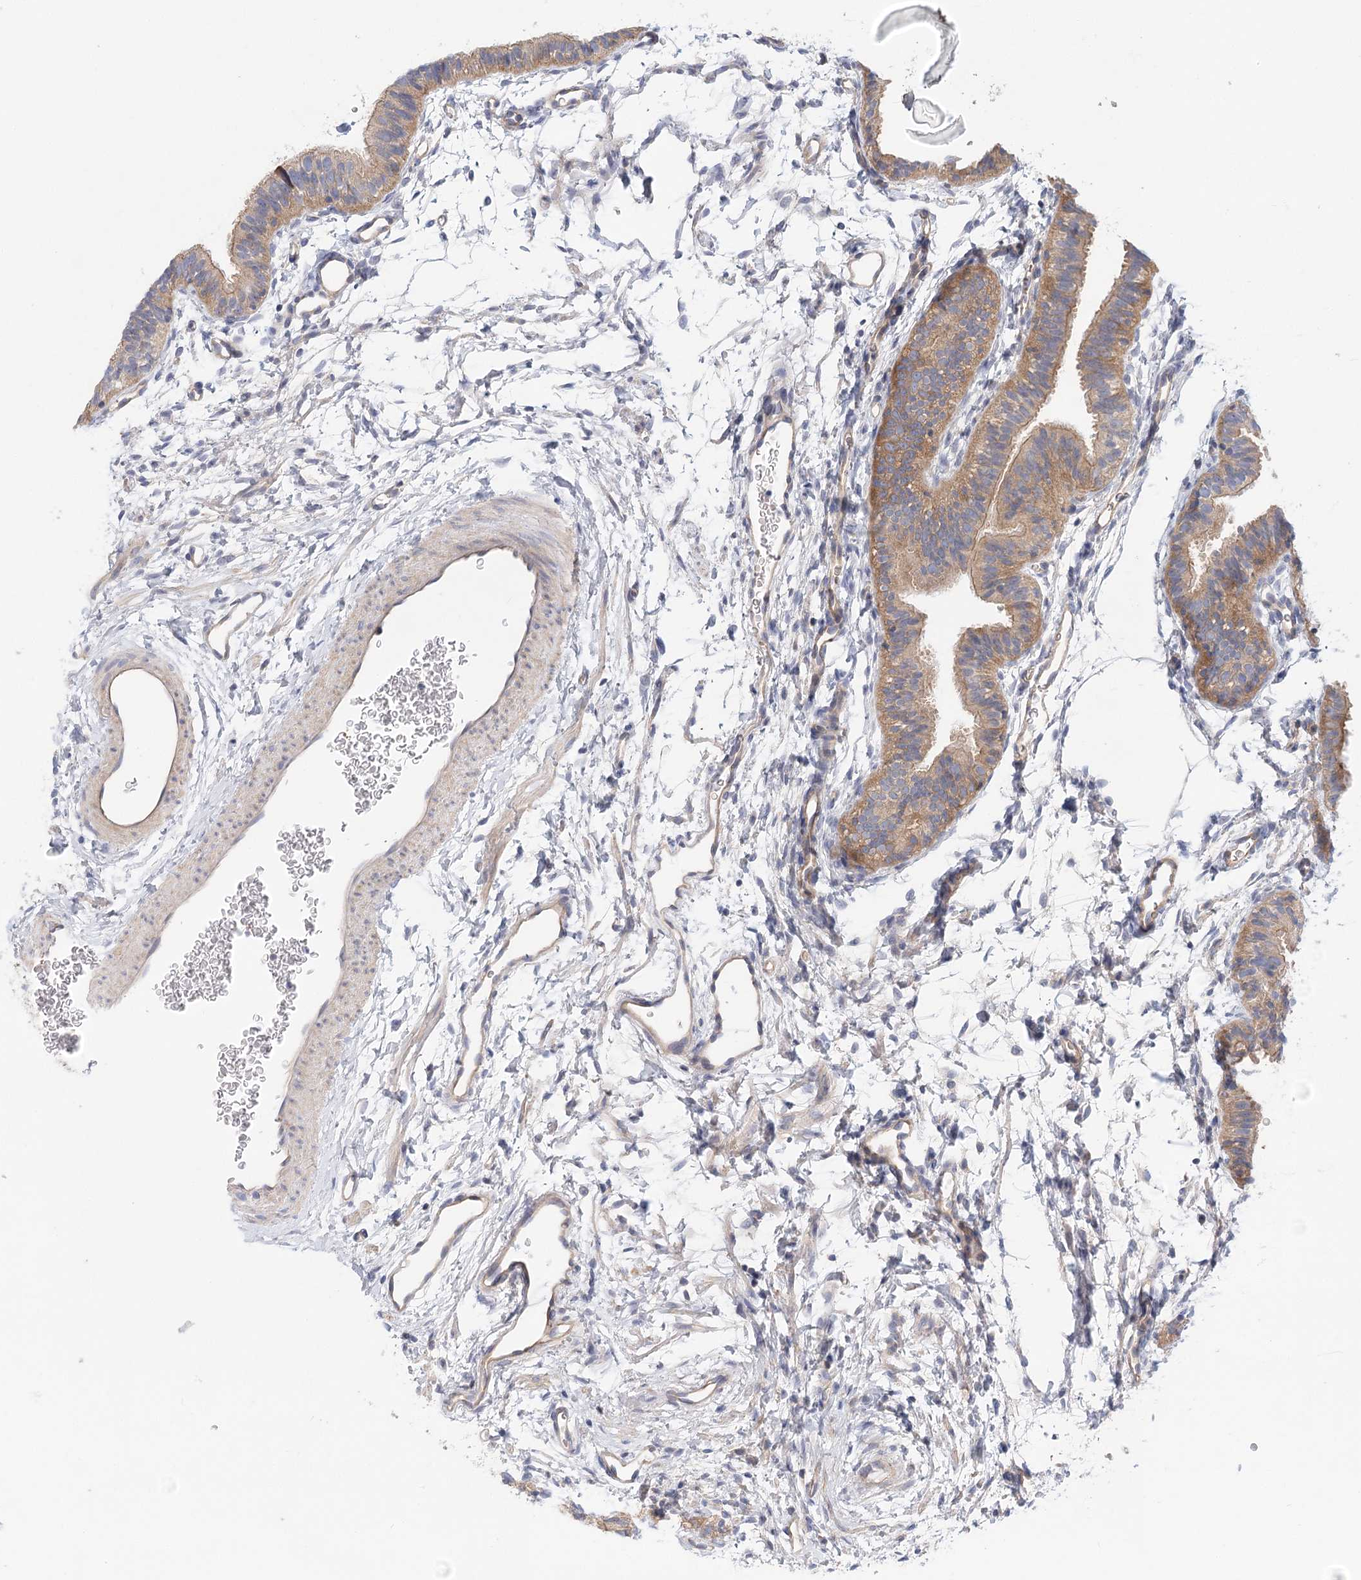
{"staining": {"intensity": "moderate", "quantity": "25%-75%", "location": "cytoplasmic/membranous"}, "tissue": "fallopian tube", "cell_type": "Glandular cells", "image_type": "normal", "snomed": [{"axis": "morphology", "description": "Normal tissue, NOS"}, {"axis": "topography", "description": "Fallopian tube"}], "caption": "Immunohistochemistry micrograph of benign fallopian tube: human fallopian tube stained using immunohistochemistry reveals medium levels of moderate protein expression localized specifically in the cytoplasmic/membranous of glandular cells, appearing as a cytoplasmic/membranous brown color.", "gene": "UMPS", "patient": {"sex": "female", "age": 35}}